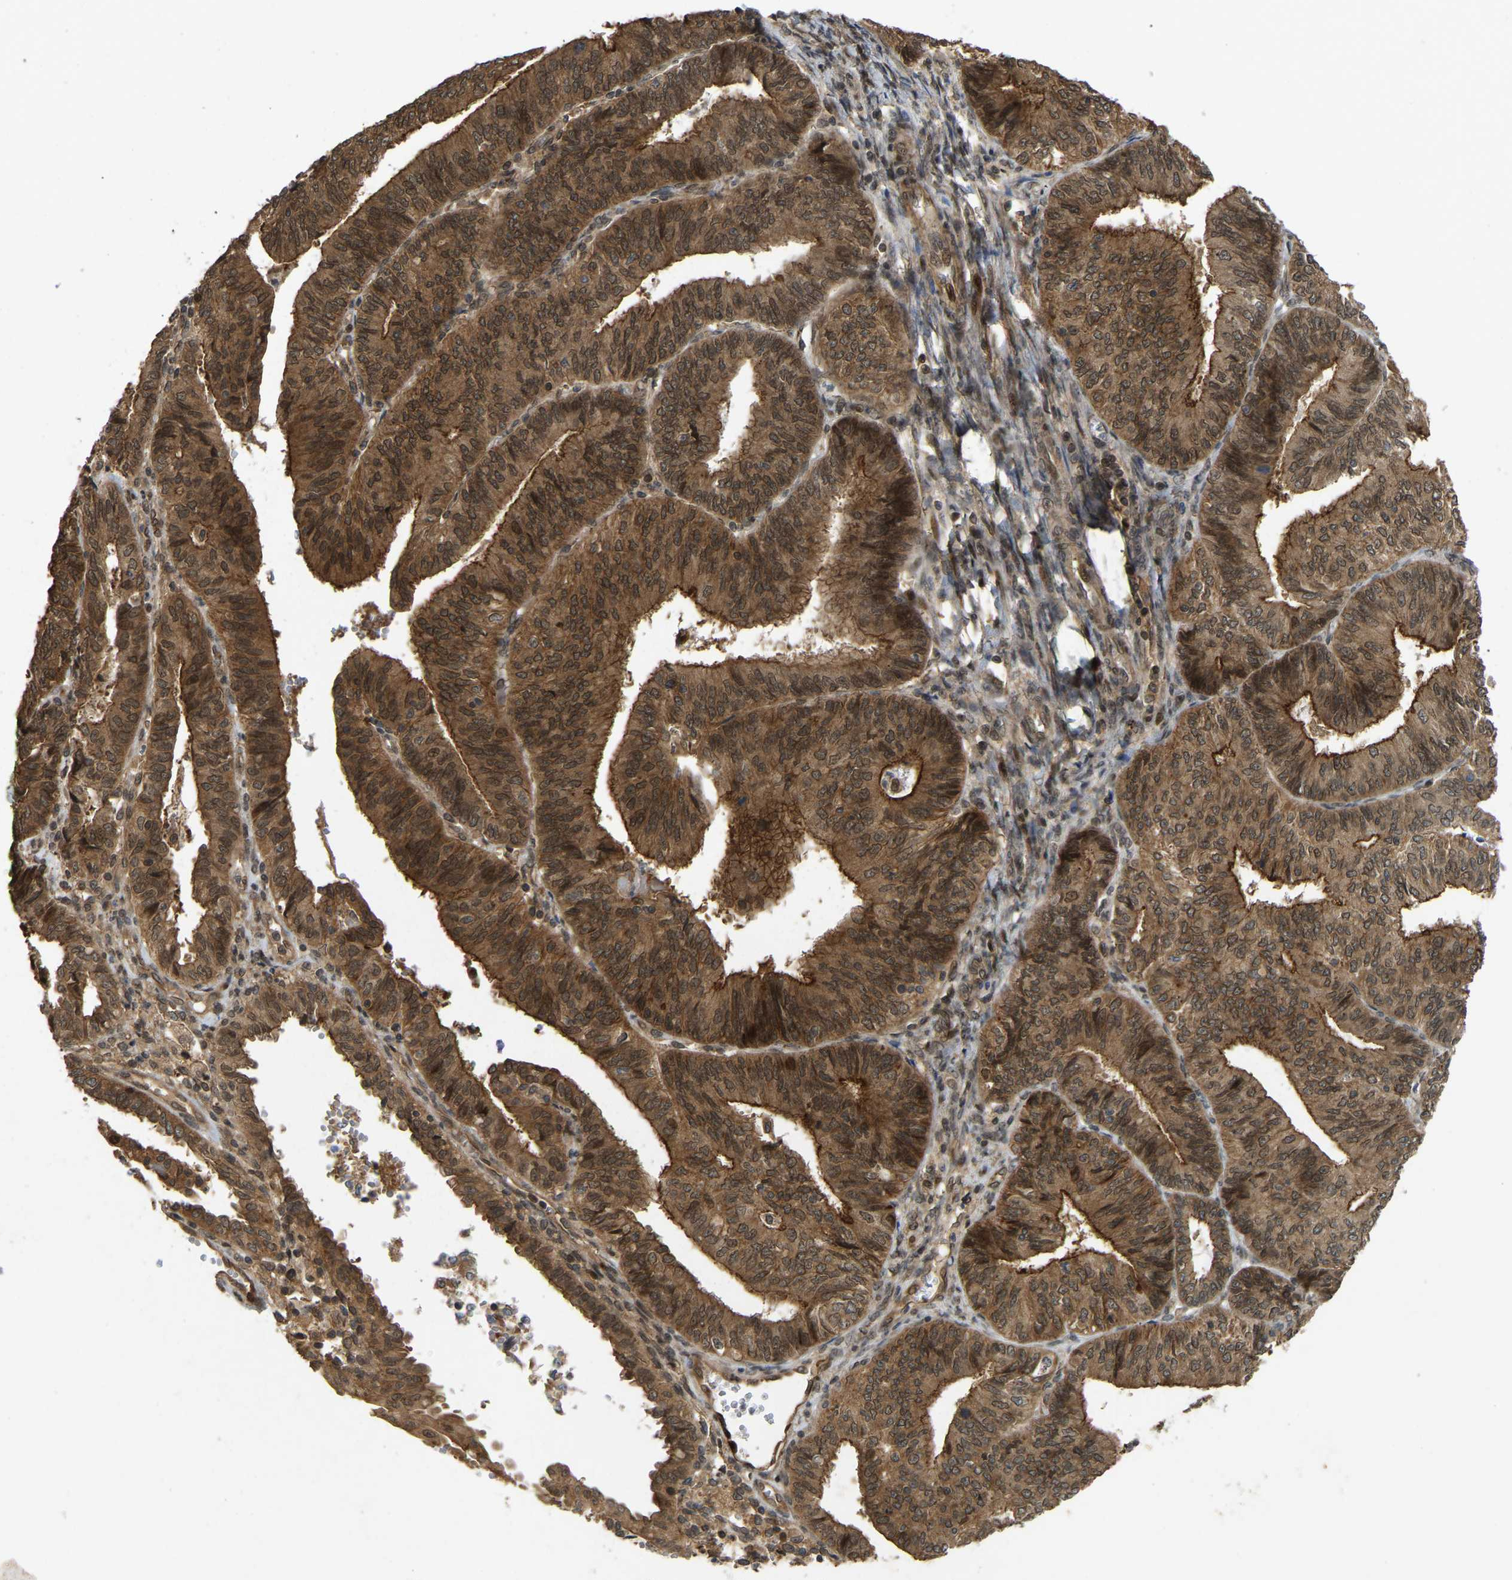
{"staining": {"intensity": "strong", "quantity": ">75%", "location": "cytoplasmic/membranous,nuclear"}, "tissue": "endometrial cancer", "cell_type": "Tumor cells", "image_type": "cancer", "snomed": [{"axis": "morphology", "description": "Adenocarcinoma, NOS"}, {"axis": "topography", "description": "Endometrium"}], "caption": "A high amount of strong cytoplasmic/membranous and nuclear positivity is present in about >75% of tumor cells in endometrial cancer (adenocarcinoma) tissue.", "gene": "KIAA1549", "patient": {"sex": "female", "age": 58}}